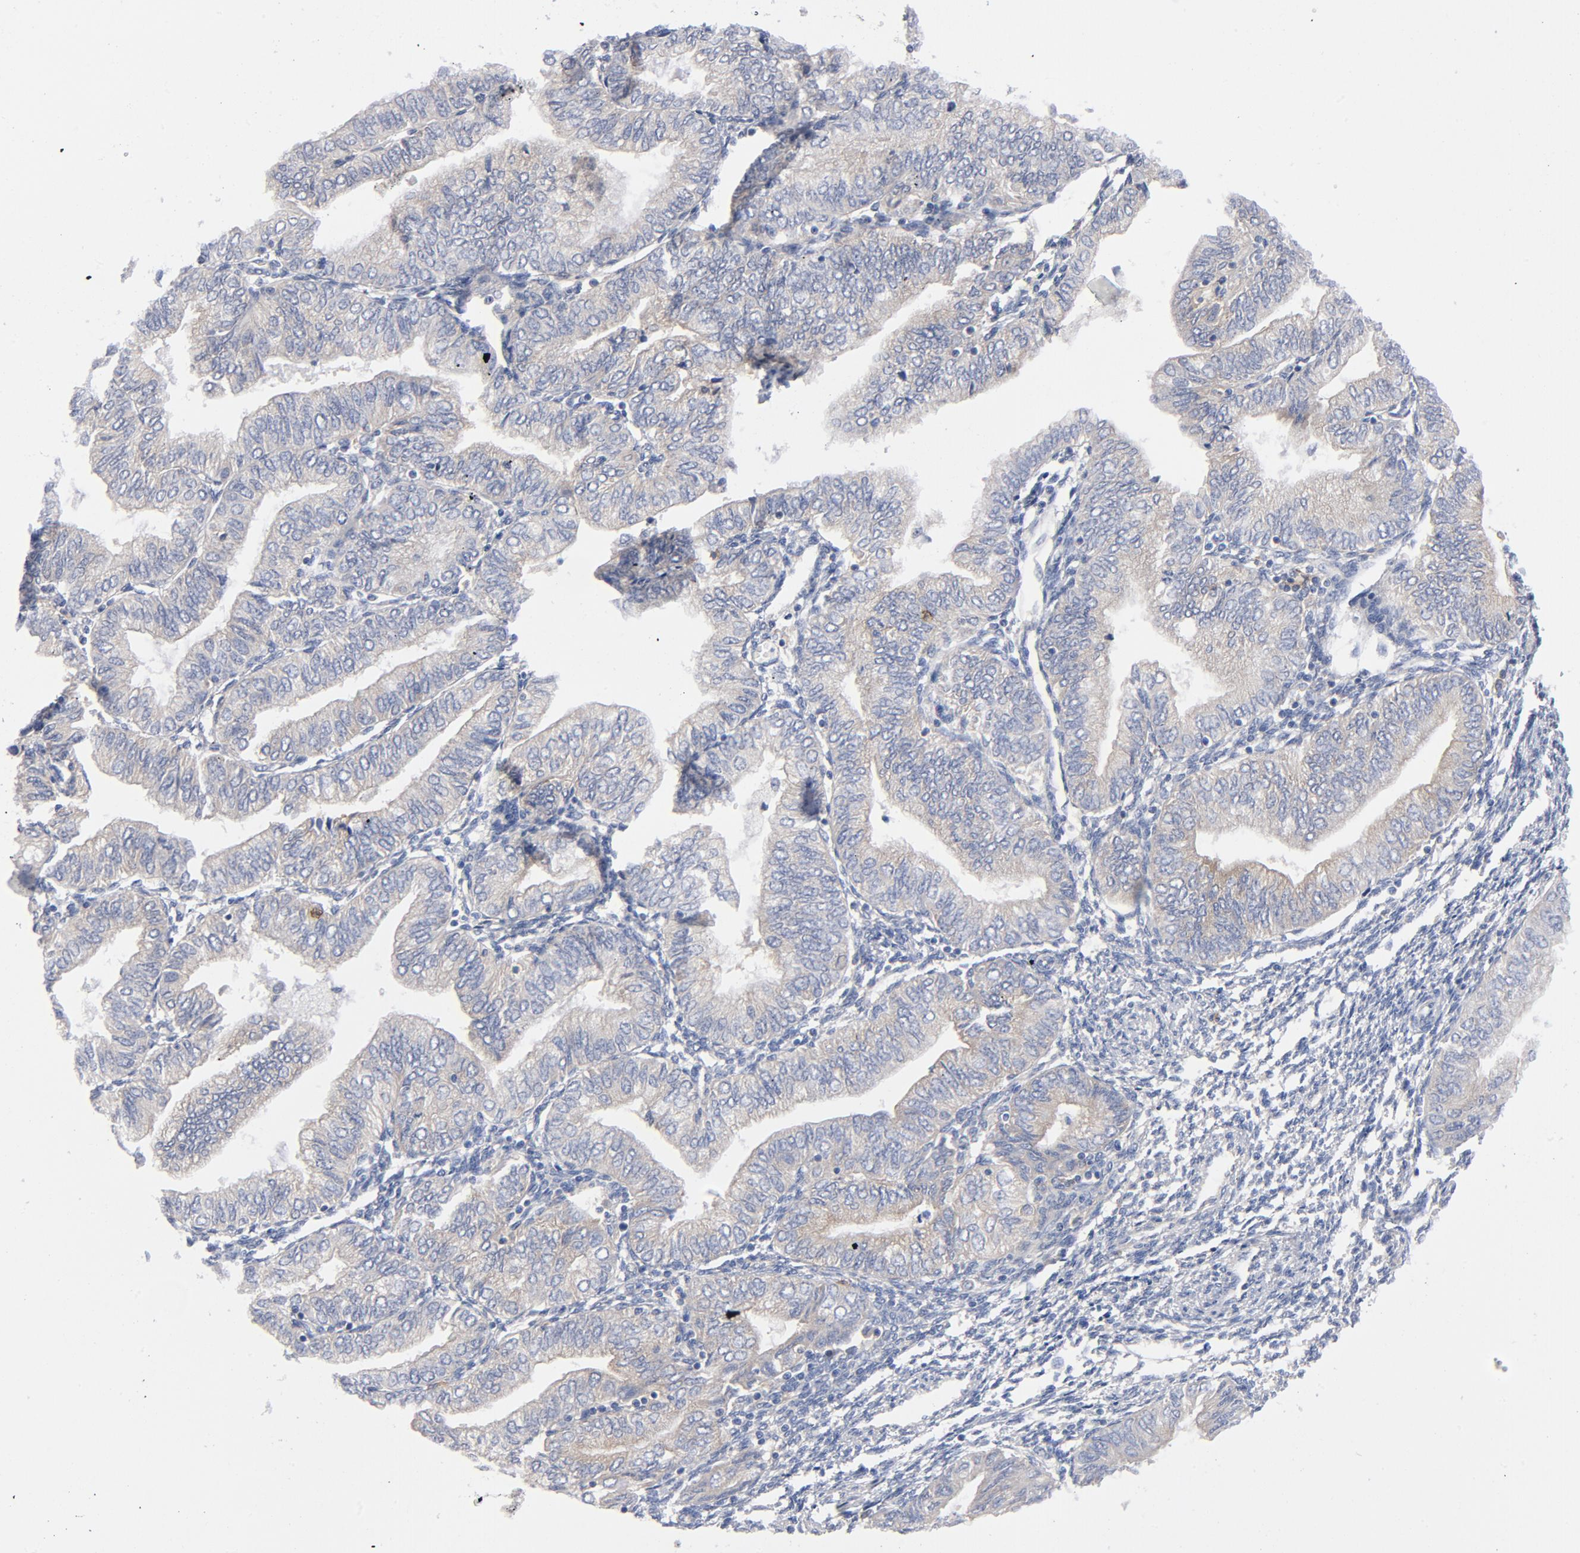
{"staining": {"intensity": "negative", "quantity": "none", "location": "none"}, "tissue": "endometrial cancer", "cell_type": "Tumor cells", "image_type": "cancer", "snomed": [{"axis": "morphology", "description": "Adenocarcinoma, NOS"}, {"axis": "topography", "description": "Endometrium"}], "caption": "This is an IHC photomicrograph of endometrial adenocarcinoma. There is no expression in tumor cells.", "gene": "CD86", "patient": {"sex": "female", "age": 51}}